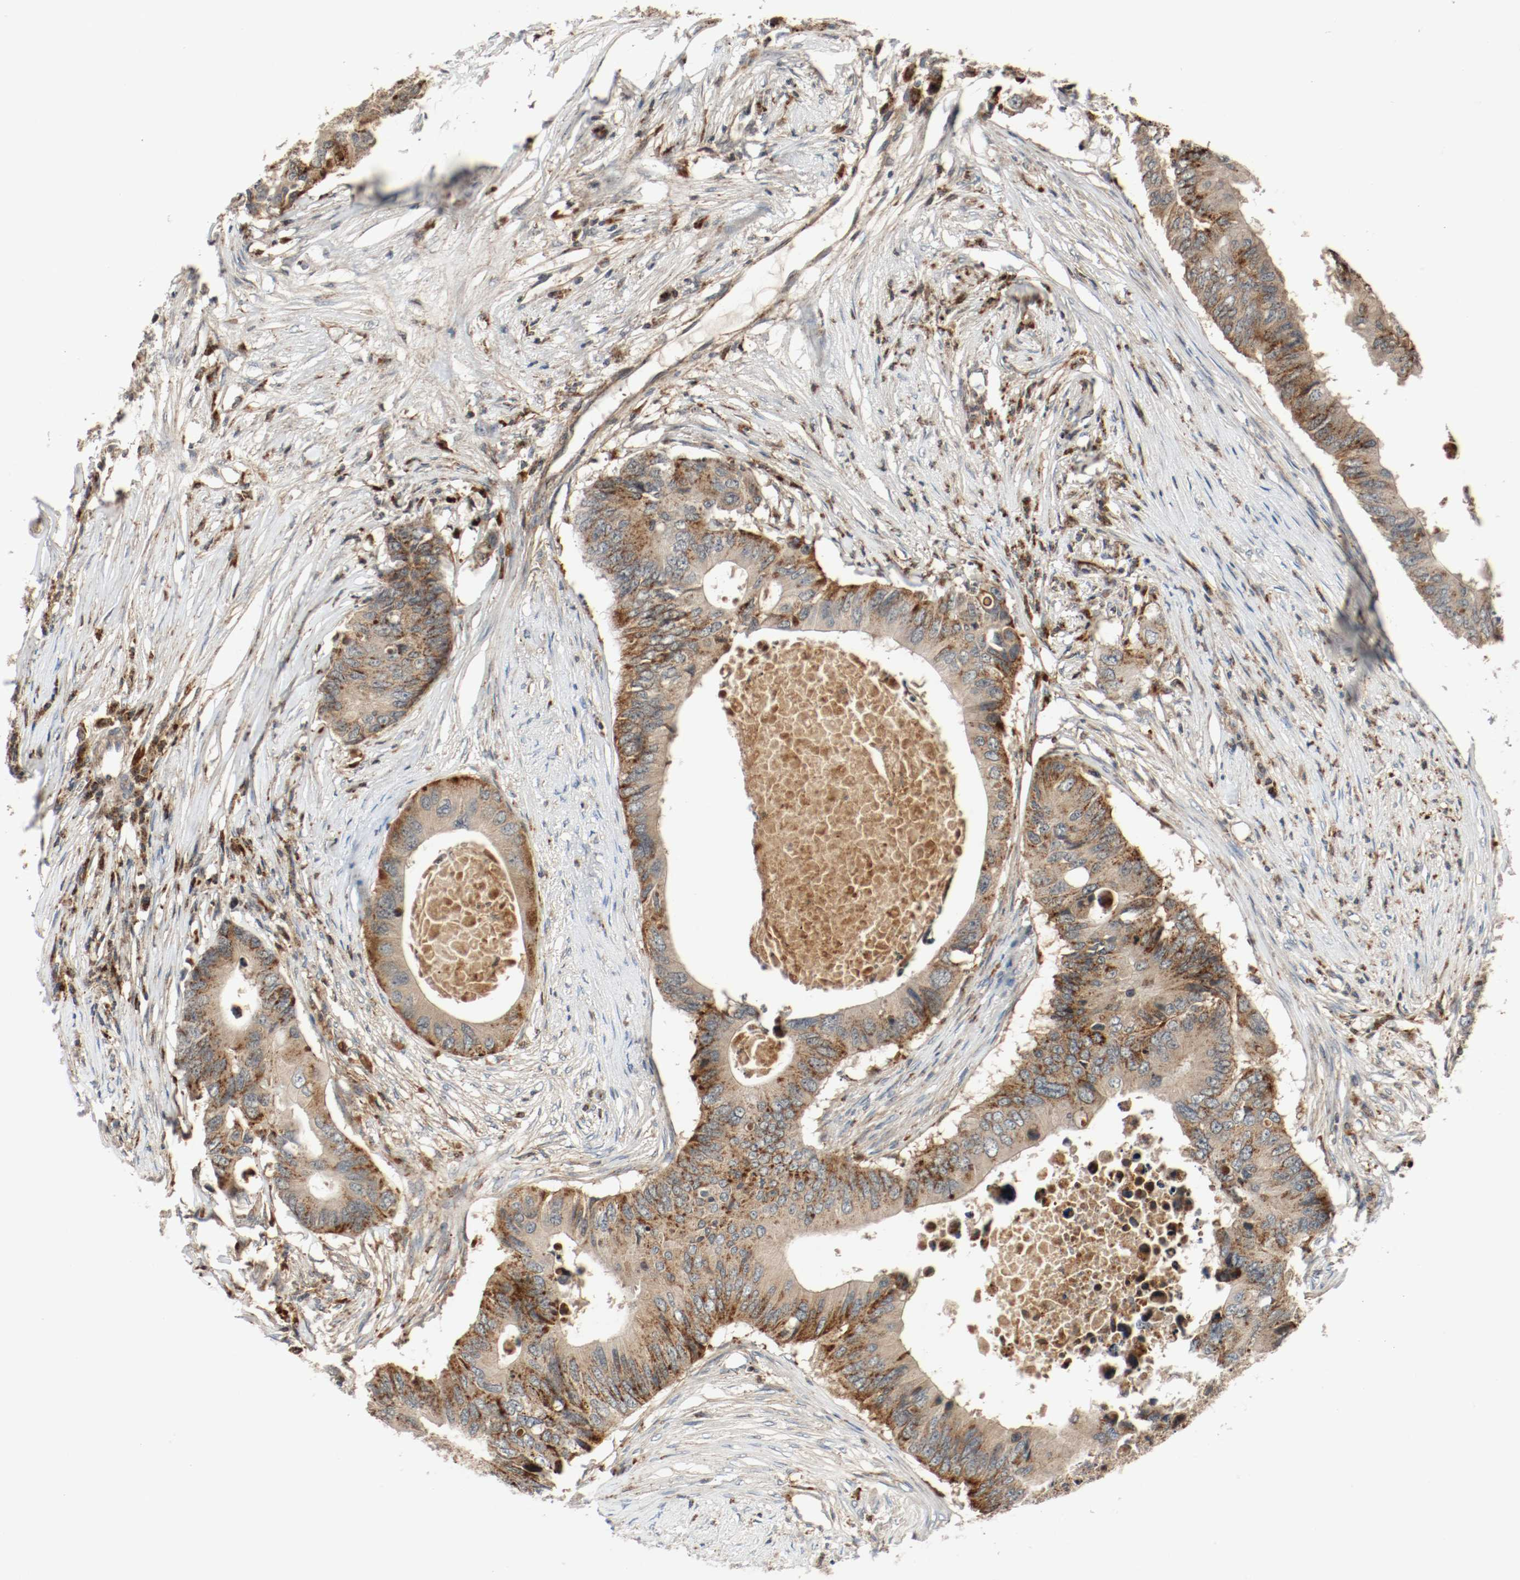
{"staining": {"intensity": "moderate", "quantity": ">75%", "location": "cytoplasmic/membranous"}, "tissue": "colorectal cancer", "cell_type": "Tumor cells", "image_type": "cancer", "snomed": [{"axis": "morphology", "description": "Adenocarcinoma, NOS"}, {"axis": "topography", "description": "Colon"}], "caption": "Moderate cytoplasmic/membranous protein positivity is seen in about >75% of tumor cells in colorectal adenocarcinoma.", "gene": "LAMP2", "patient": {"sex": "male", "age": 71}}